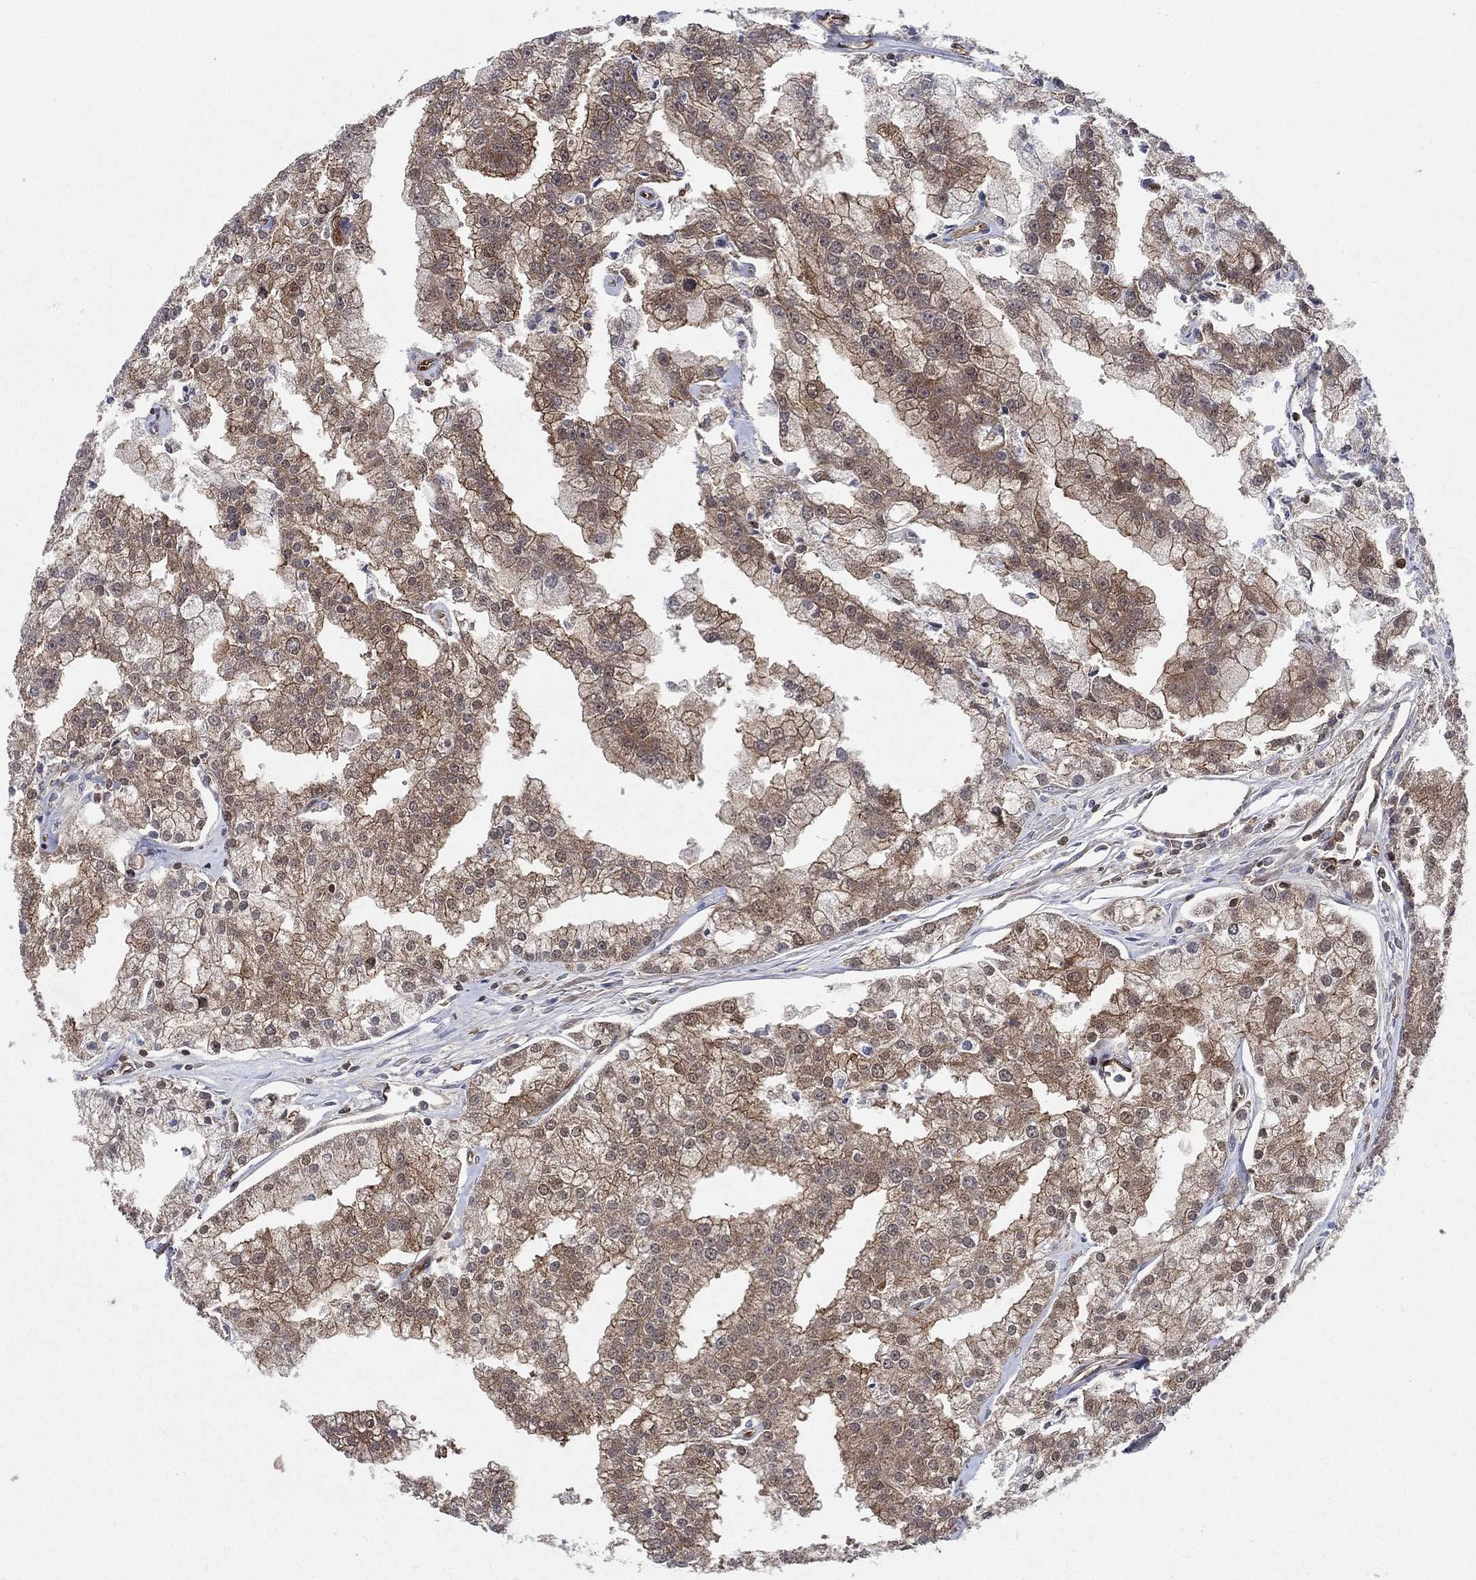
{"staining": {"intensity": "moderate", "quantity": "25%-75%", "location": "cytoplasmic/membranous"}, "tissue": "prostate cancer", "cell_type": "Tumor cells", "image_type": "cancer", "snomed": [{"axis": "morphology", "description": "Adenocarcinoma, NOS"}, {"axis": "topography", "description": "Prostate"}], "caption": "A brown stain labels moderate cytoplasmic/membranous positivity of a protein in human adenocarcinoma (prostate) tumor cells.", "gene": "AGFG2", "patient": {"sex": "male", "age": 70}}